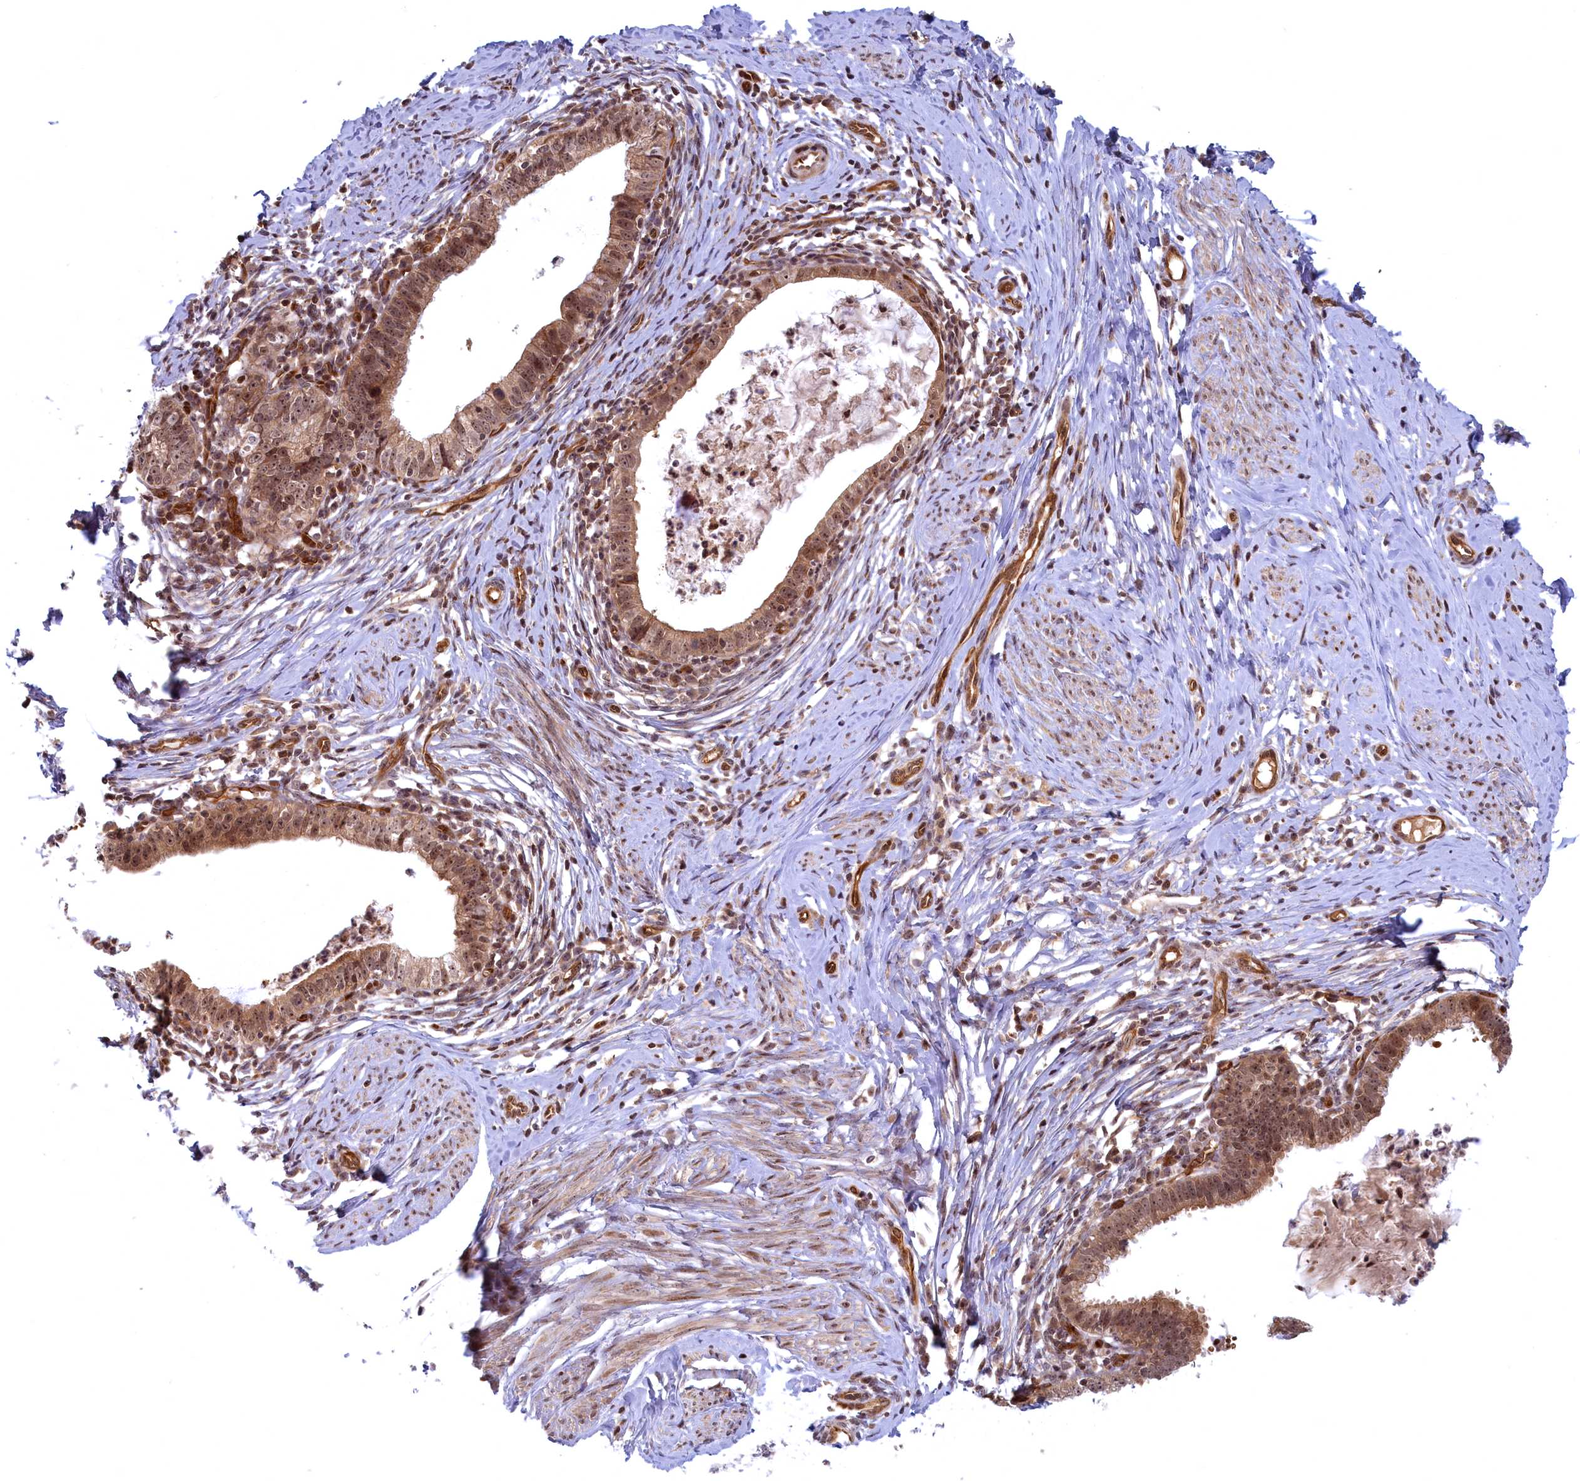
{"staining": {"intensity": "moderate", "quantity": ">75%", "location": "cytoplasmic/membranous,nuclear"}, "tissue": "cervical cancer", "cell_type": "Tumor cells", "image_type": "cancer", "snomed": [{"axis": "morphology", "description": "Adenocarcinoma, NOS"}, {"axis": "topography", "description": "Cervix"}], "caption": "This histopathology image reveals IHC staining of human adenocarcinoma (cervical), with medium moderate cytoplasmic/membranous and nuclear staining in approximately >75% of tumor cells.", "gene": "SNRK", "patient": {"sex": "female", "age": 36}}